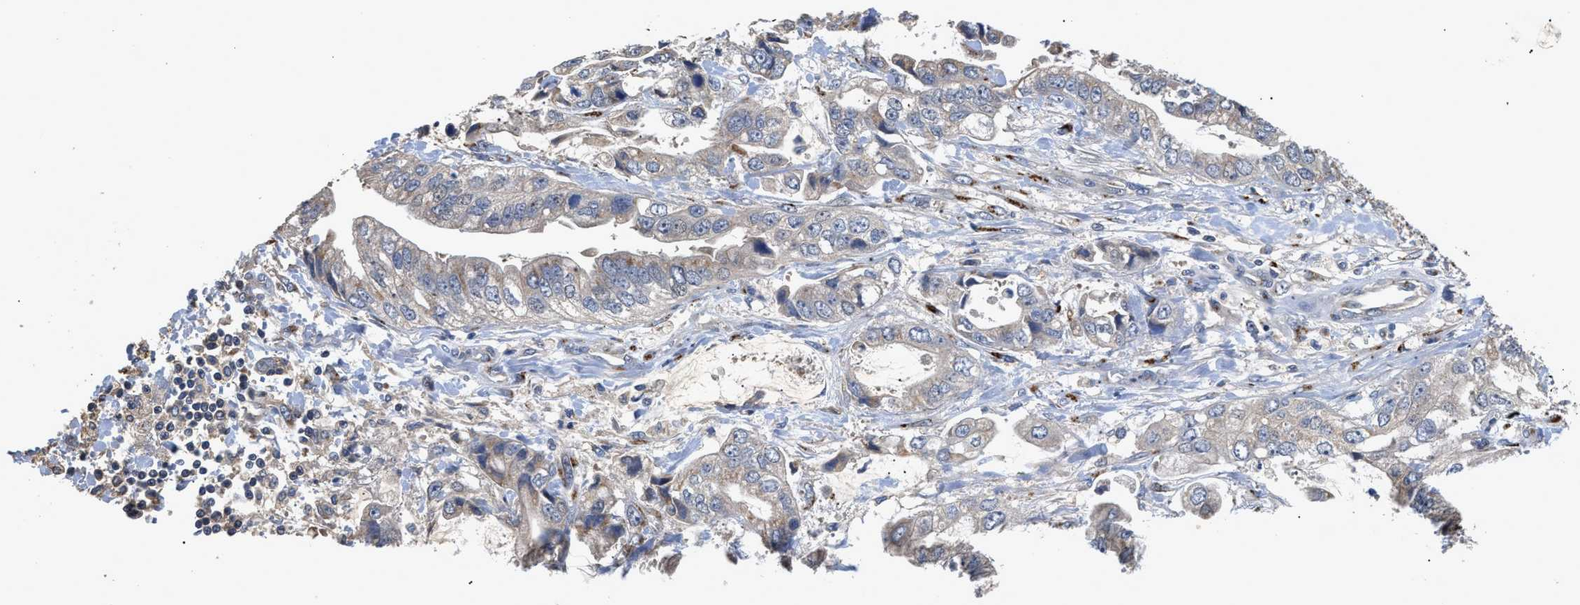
{"staining": {"intensity": "negative", "quantity": "none", "location": "none"}, "tissue": "stomach cancer", "cell_type": "Tumor cells", "image_type": "cancer", "snomed": [{"axis": "morphology", "description": "Normal tissue, NOS"}, {"axis": "morphology", "description": "Adenocarcinoma, NOS"}, {"axis": "topography", "description": "Stomach"}], "caption": "This is an immunohistochemistry (IHC) image of human stomach cancer (adenocarcinoma). There is no positivity in tumor cells.", "gene": "SIK2", "patient": {"sex": "male", "age": 62}}